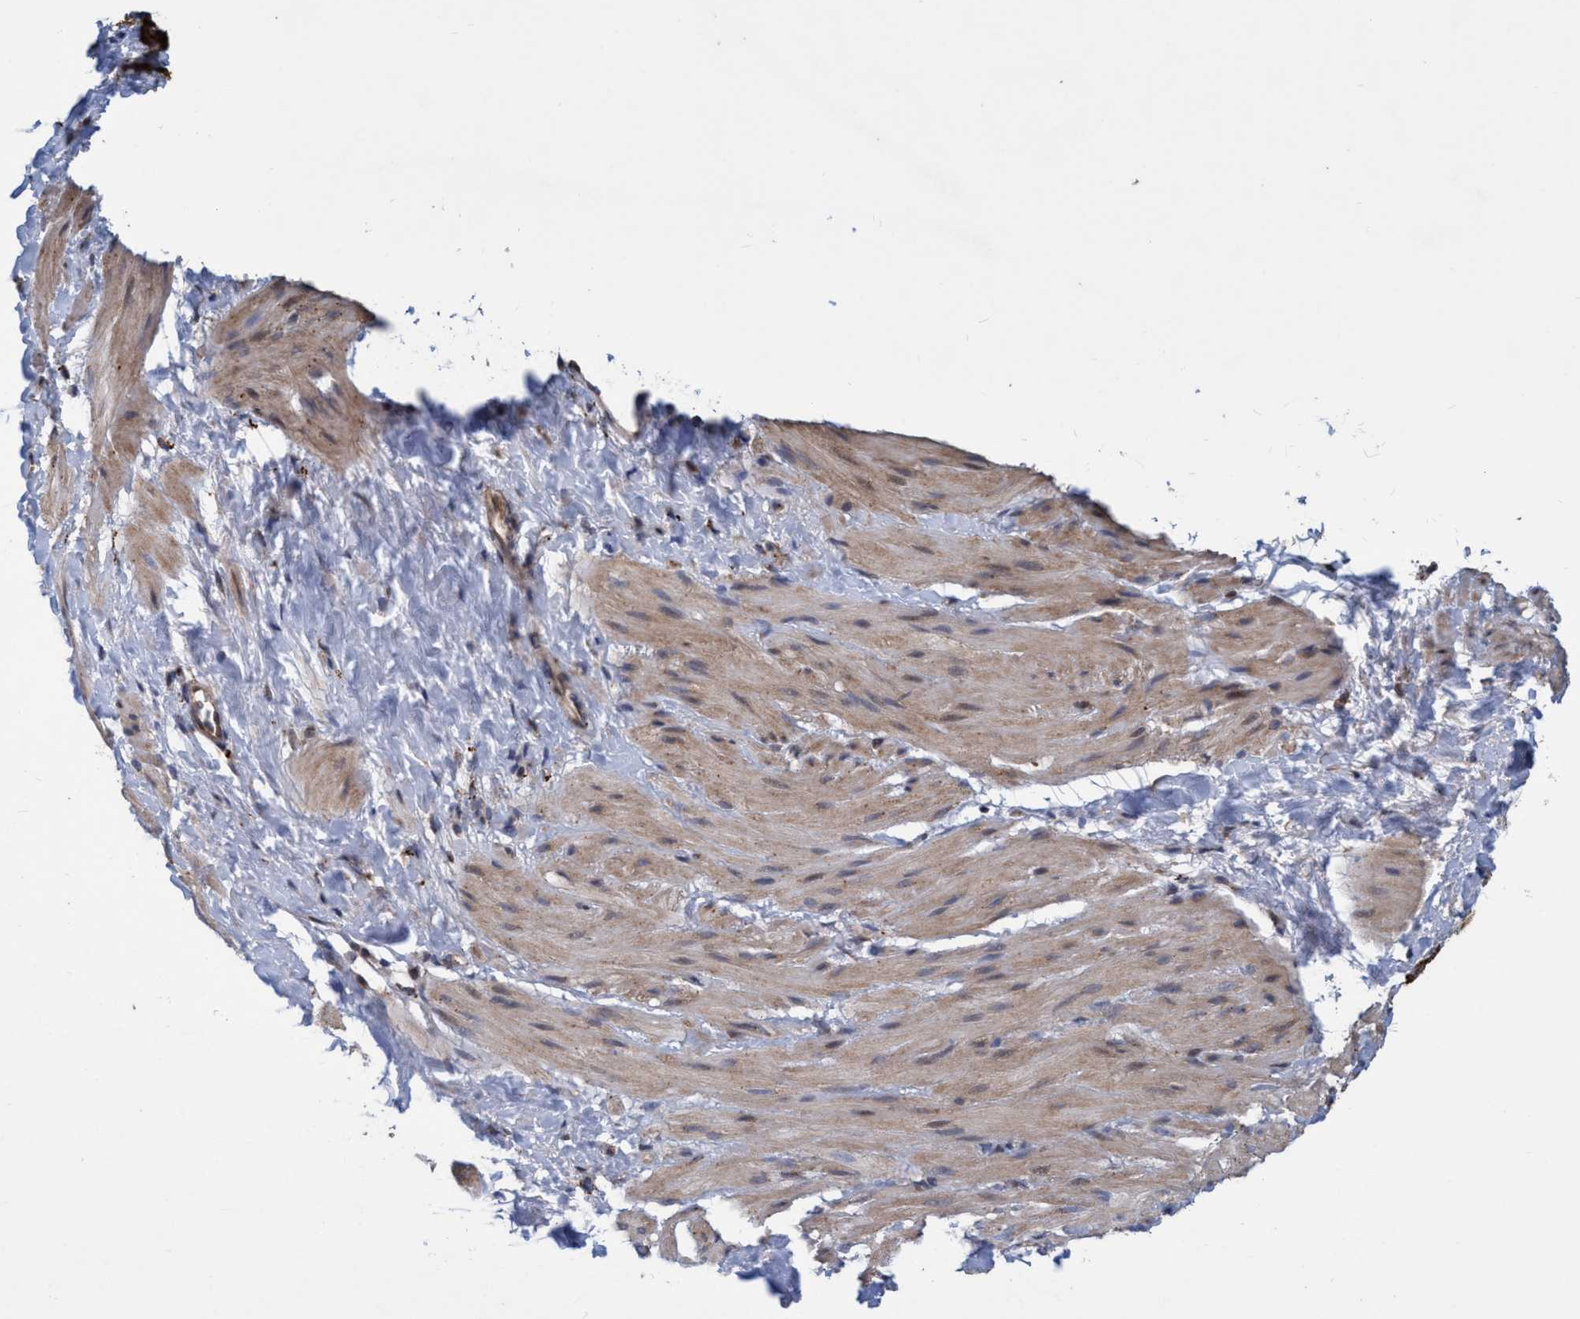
{"staining": {"intensity": "moderate", "quantity": "<25%", "location": "cytoplasmic/membranous"}, "tissue": "smooth muscle", "cell_type": "Smooth muscle cells", "image_type": "normal", "snomed": [{"axis": "morphology", "description": "Normal tissue, NOS"}, {"axis": "topography", "description": "Smooth muscle"}], "caption": "Protein staining of benign smooth muscle reveals moderate cytoplasmic/membranous positivity in approximately <25% of smooth muscle cells. The protein of interest is stained brown, and the nuclei are stained in blue (DAB IHC with brightfield microscopy, high magnification).", "gene": "BBS9", "patient": {"sex": "male", "age": 16}}